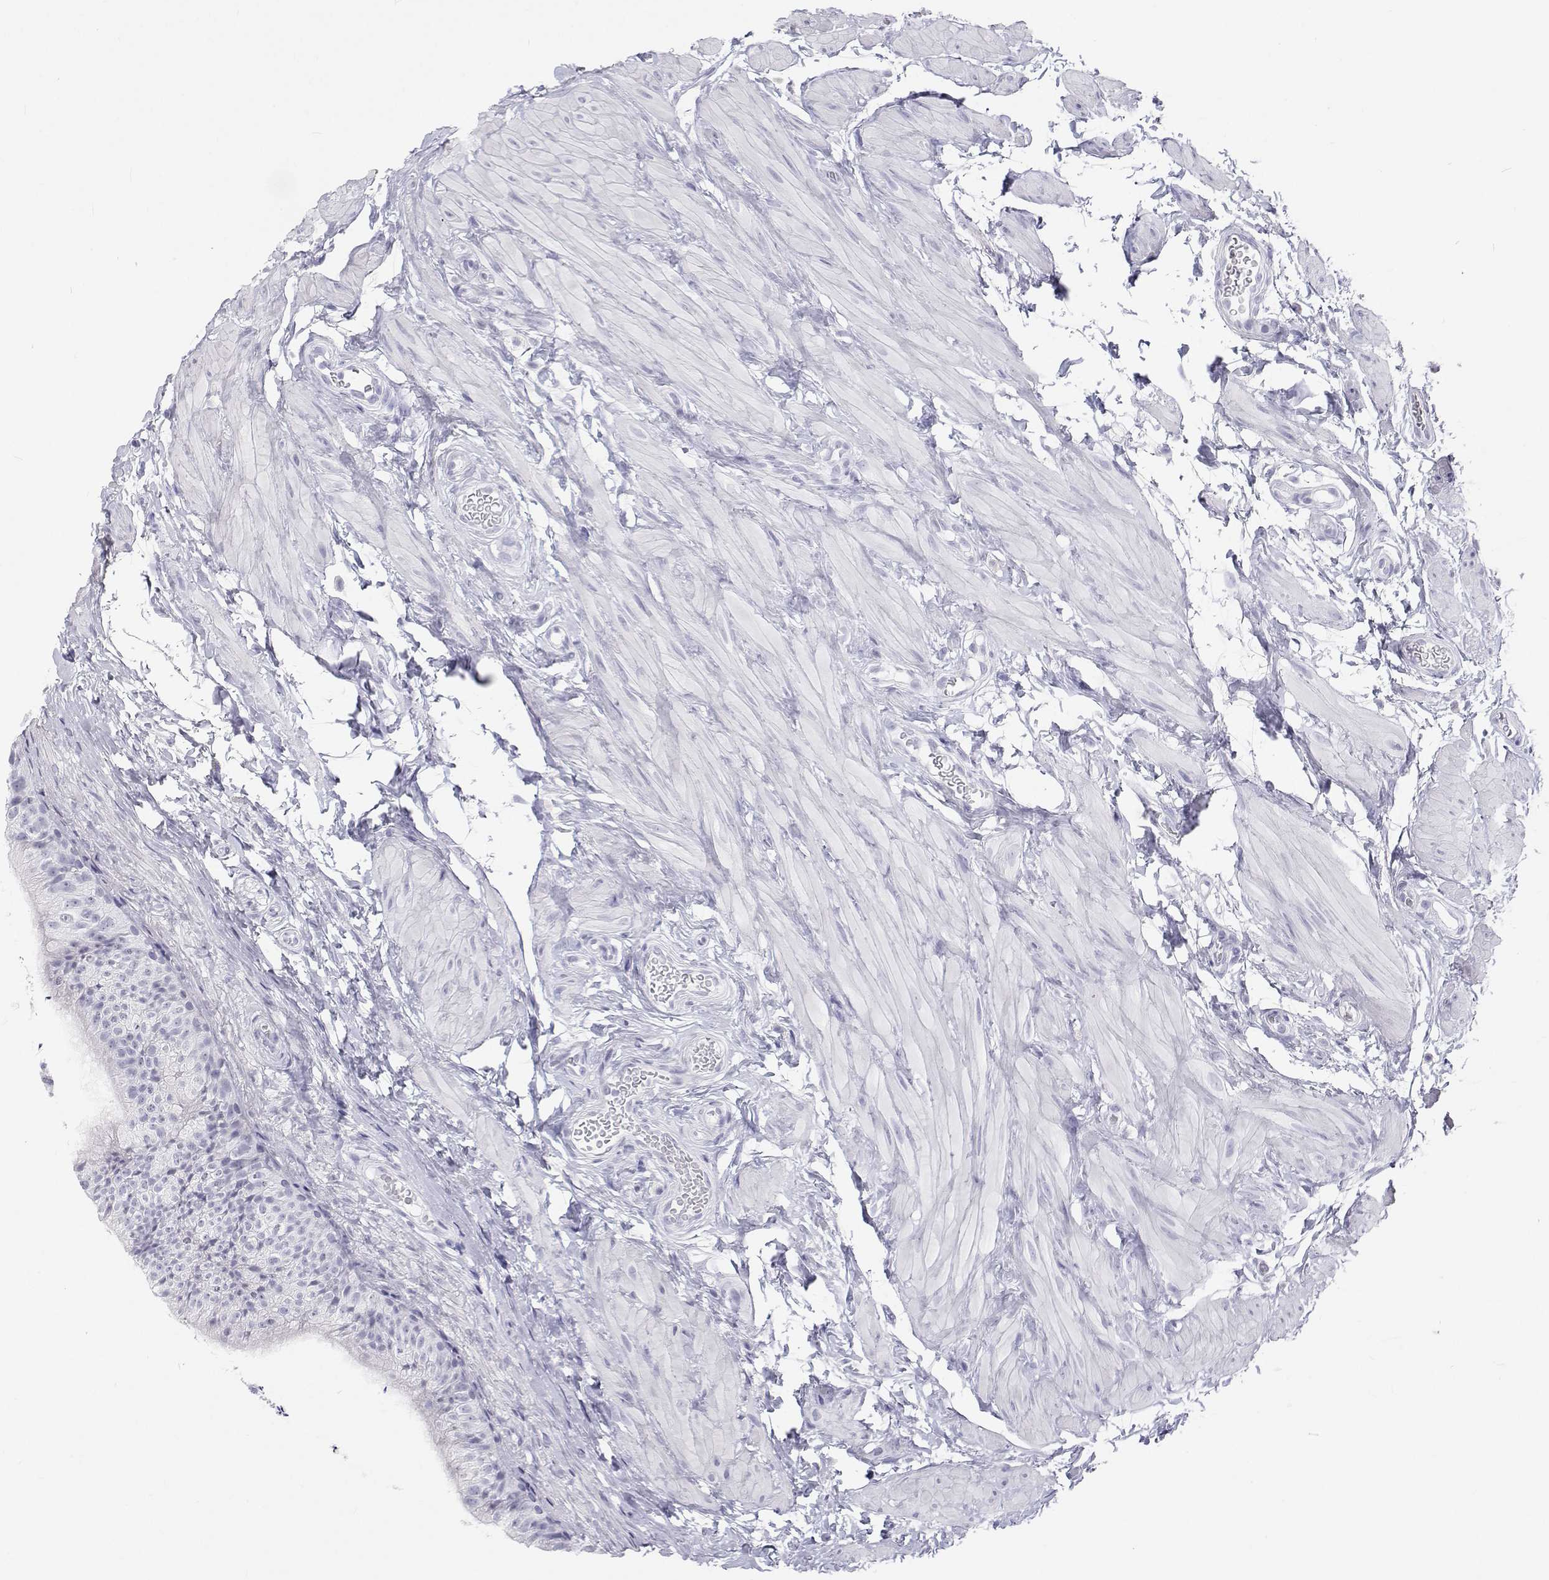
{"staining": {"intensity": "negative", "quantity": "none", "location": "none"}, "tissue": "epididymis", "cell_type": "Glandular cells", "image_type": "normal", "snomed": [{"axis": "morphology", "description": "Normal tissue, NOS"}, {"axis": "topography", "description": "Epididymis, spermatic cord, NOS"}, {"axis": "topography", "description": "Epididymis"}, {"axis": "topography", "description": "Peripheral nerve tissue"}], "caption": "Histopathology image shows no protein staining in glandular cells of benign epididymis.", "gene": "SFTPB", "patient": {"sex": "male", "age": 29}}